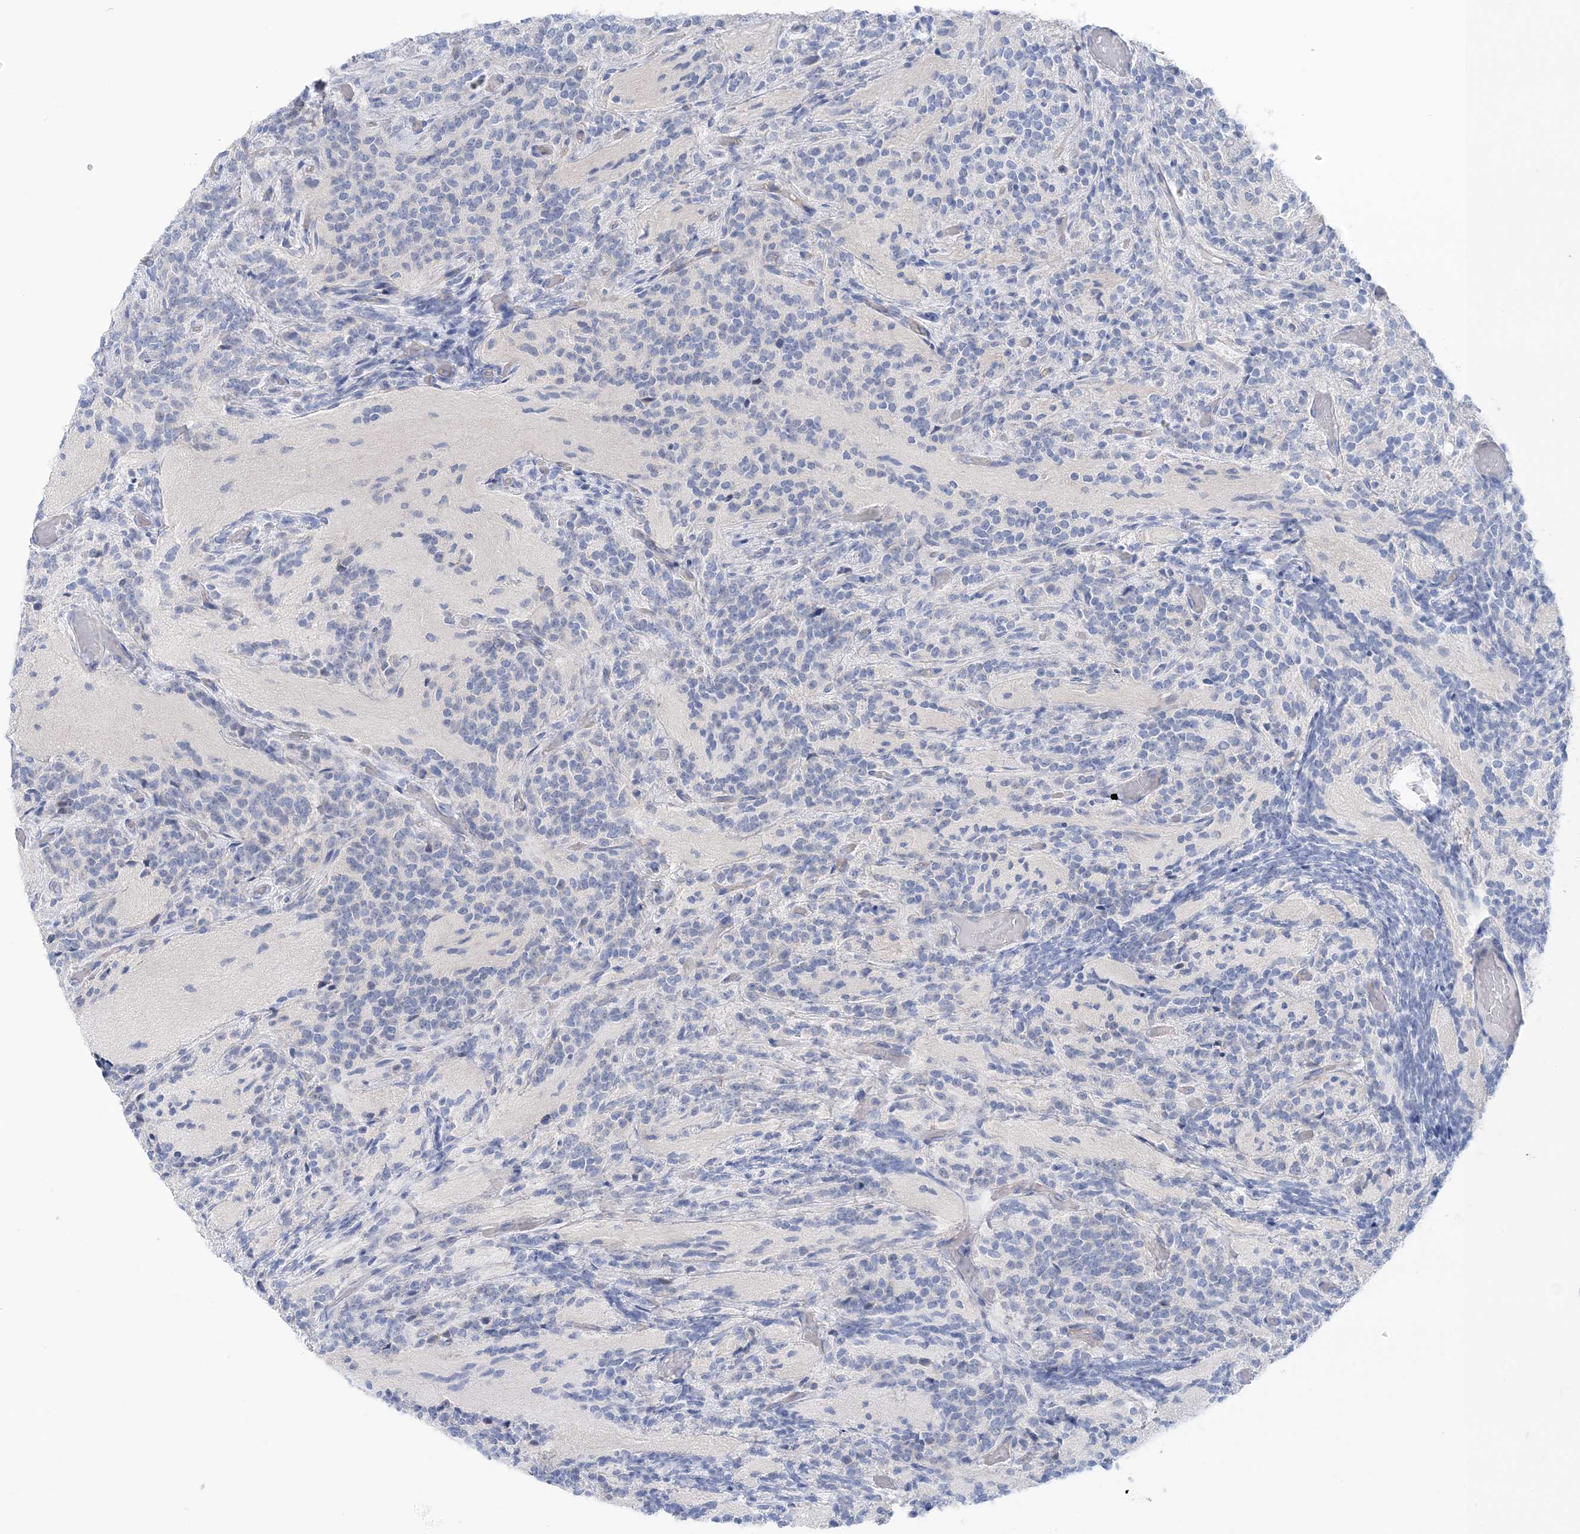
{"staining": {"intensity": "negative", "quantity": "none", "location": "none"}, "tissue": "glioma", "cell_type": "Tumor cells", "image_type": "cancer", "snomed": [{"axis": "morphology", "description": "Glioma, malignant, Low grade"}, {"axis": "topography", "description": "Brain"}], "caption": "Glioma was stained to show a protein in brown. There is no significant expression in tumor cells. (Stains: DAB immunohistochemistry with hematoxylin counter stain, Microscopy: brightfield microscopy at high magnification).", "gene": "SLC5A6", "patient": {"sex": "female", "age": 1}}